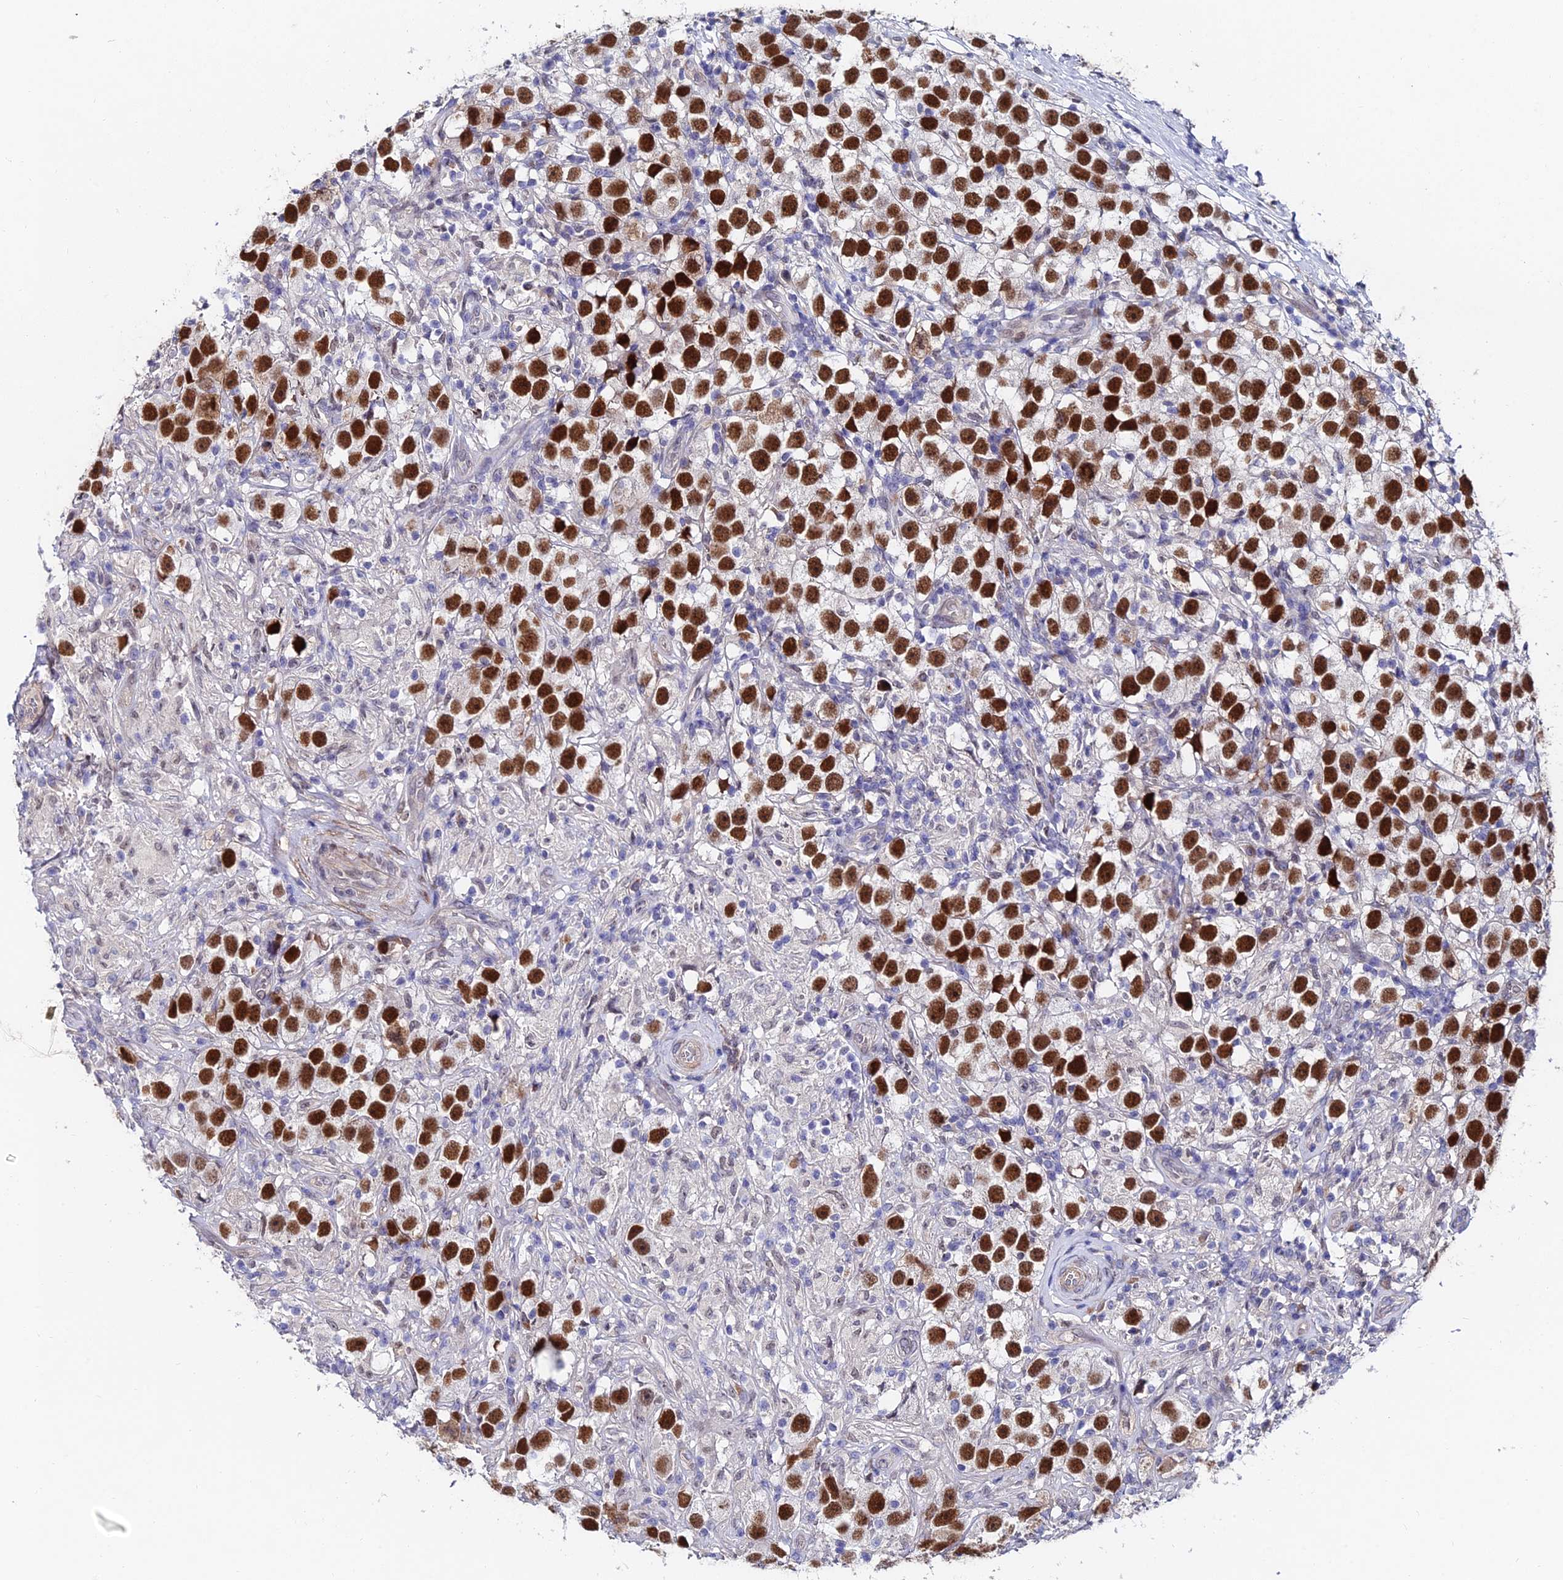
{"staining": {"intensity": "strong", "quantity": ">75%", "location": "nuclear"}, "tissue": "testis cancer", "cell_type": "Tumor cells", "image_type": "cancer", "snomed": [{"axis": "morphology", "description": "Seminoma, NOS"}, {"axis": "topography", "description": "Testis"}], "caption": "IHC photomicrograph of neoplastic tissue: human testis cancer stained using IHC exhibits high levels of strong protein expression localized specifically in the nuclear of tumor cells, appearing as a nuclear brown color.", "gene": "TRIM24", "patient": {"sex": "male", "age": 49}}